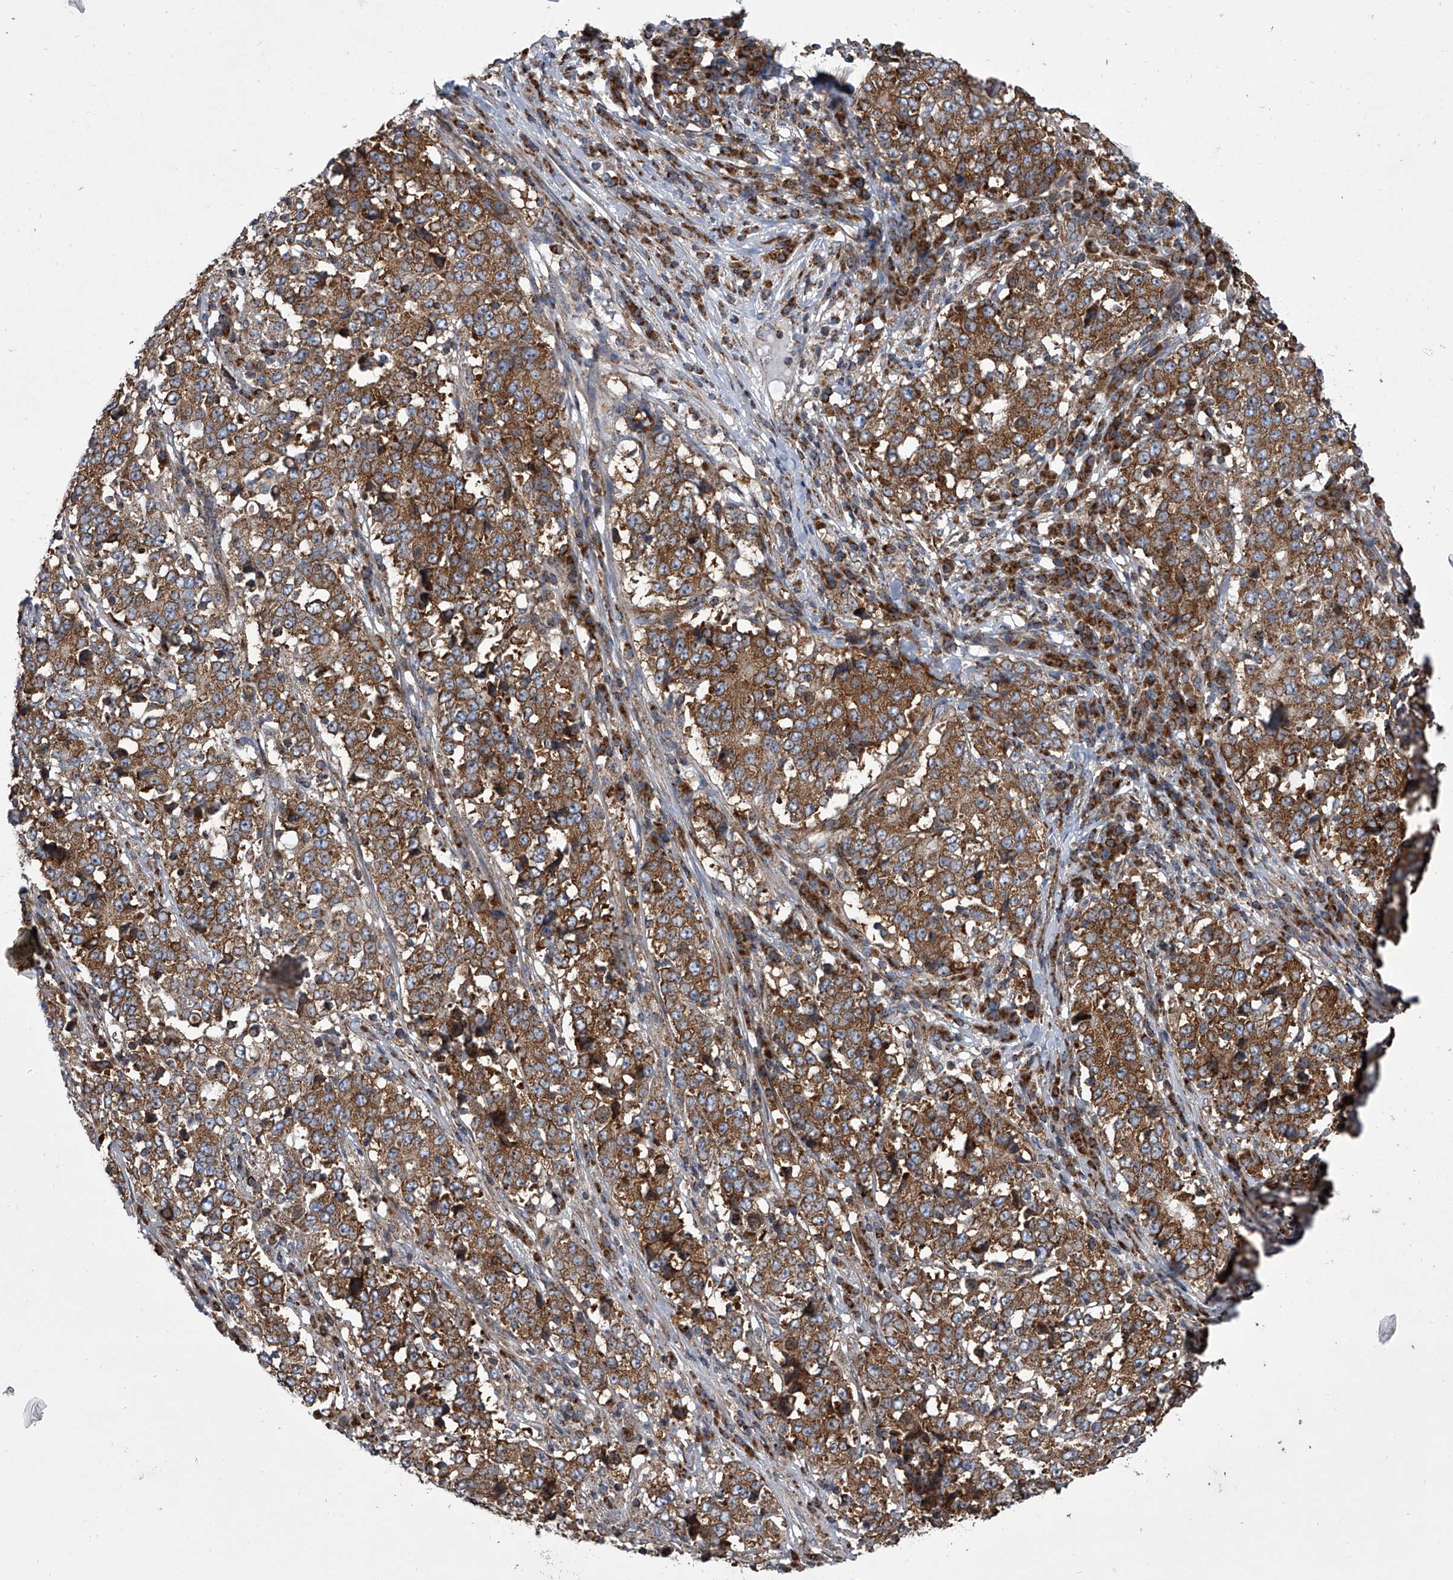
{"staining": {"intensity": "moderate", "quantity": ">75%", "location": "cytoplasmic/membranous"}, "tissue": "stomach cancer", "cell_type": "Tumor cells", "image_type": "cancer", "snomed": [{"axis": "morphology", "description": "Adenocarcinoma, NOS"}, {"axis": "topography", "description": "Stomach"}], "caption": "Moderate cytoplasmic/membranous protein expression is identified in approximately >75% of tumor cells in stomach adenocarcinoma.", "gene": "ZC3H15", "patient": {"sex": "male", "age": 59}}